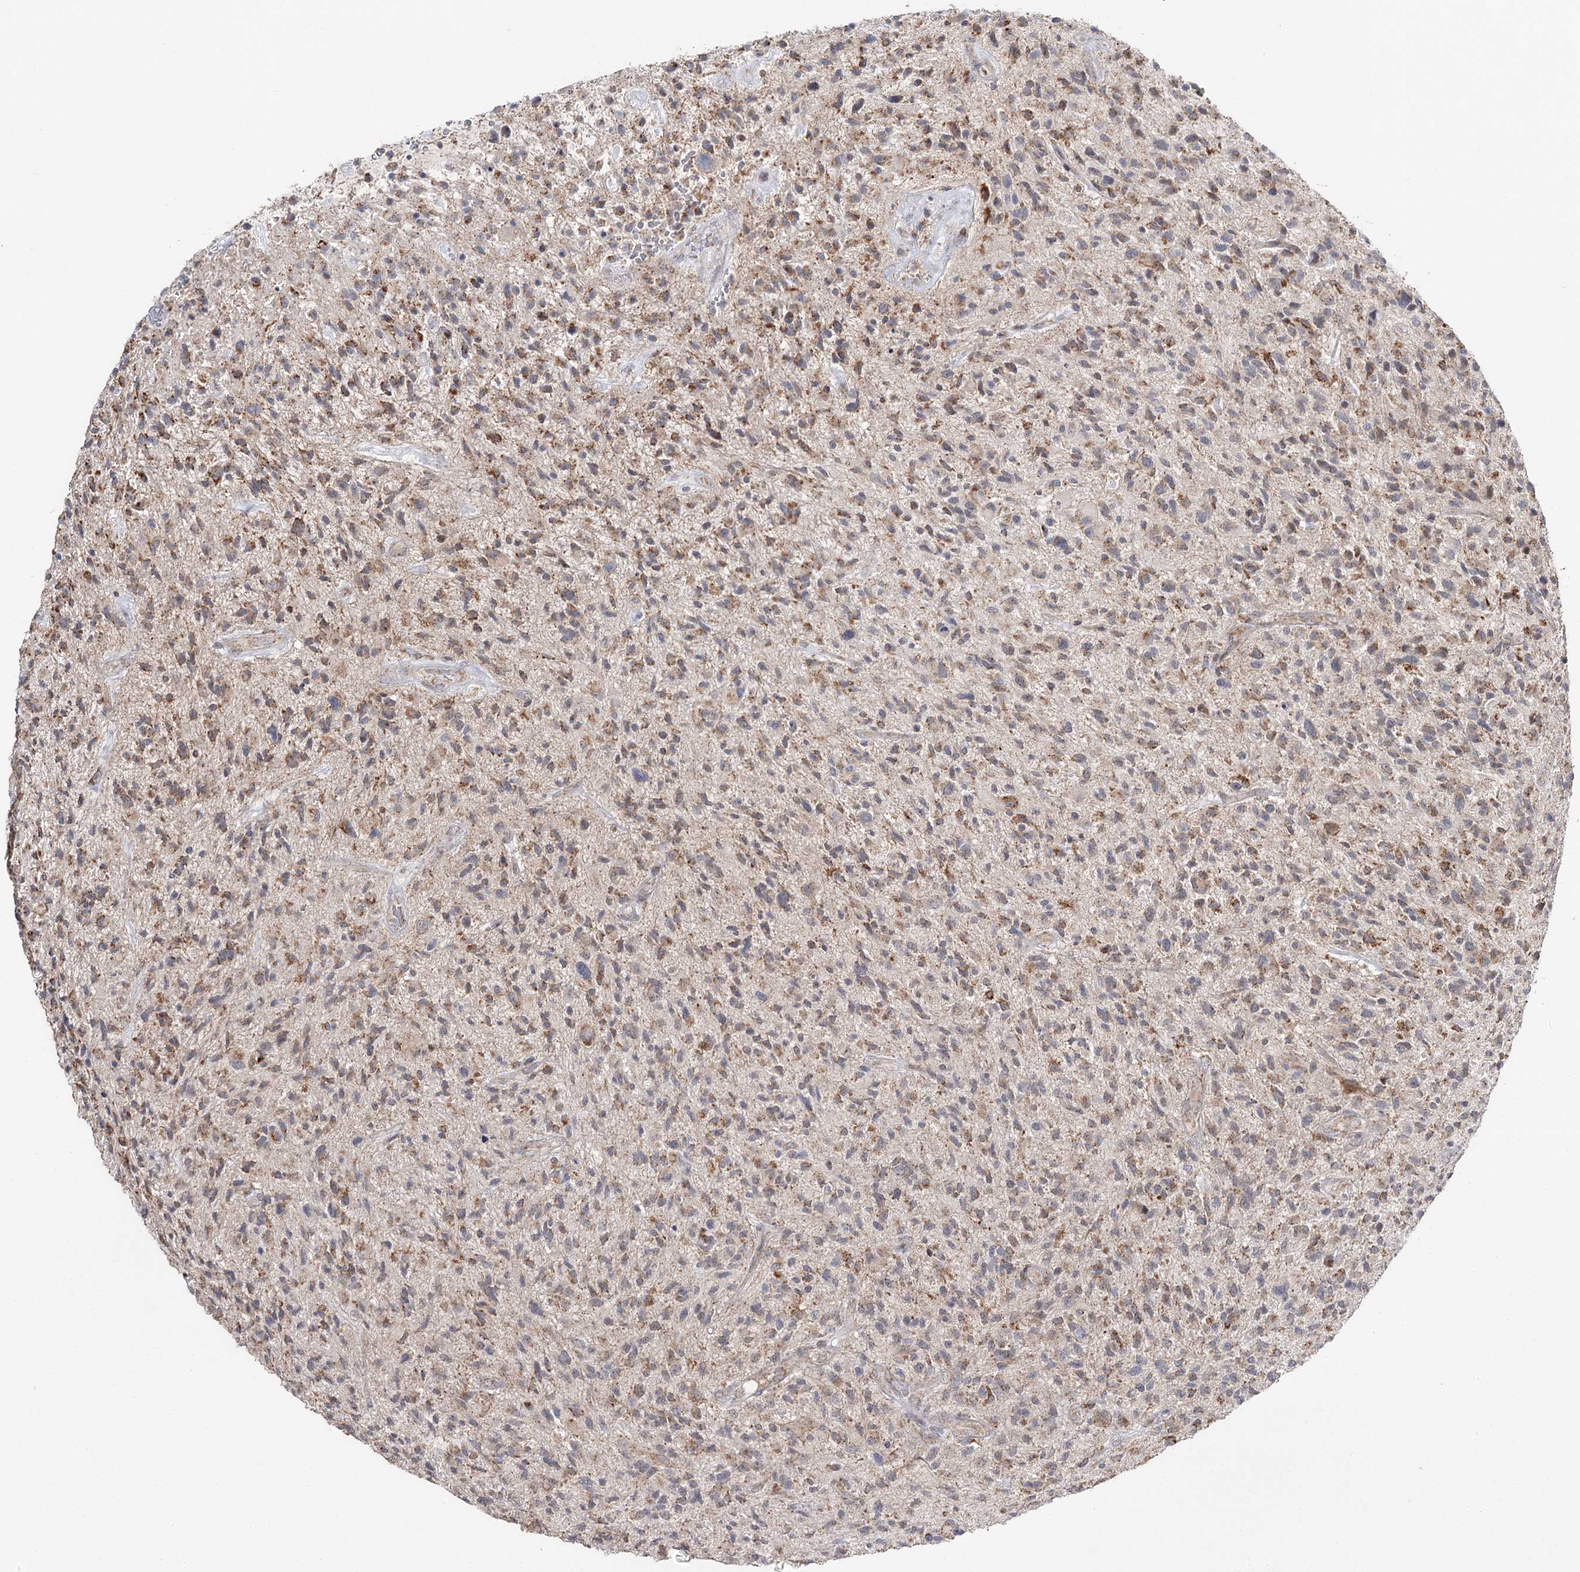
{"staining": {"intensity": "moderate", "quantity": "25%-75%", "location": "cytoplasmic/membranous"}, "tissue": "glioma", "cell_type": "Tumor cells", "image_type": "cancer", "snomed": [{"axis": "morphology", "description": "Glioma, malignant, High grade"}, {"axis": "topography", "description": "Brain"}], "caption": "Approximately 25%-75% of tumor cells in malignant high-grade glioma reveal moderate cytoplasmic/membranous protein staining as visualized by brown immunohistochemical staining.", "gene": "CBR4", "patient": {"sex": "male", "age": 47}}